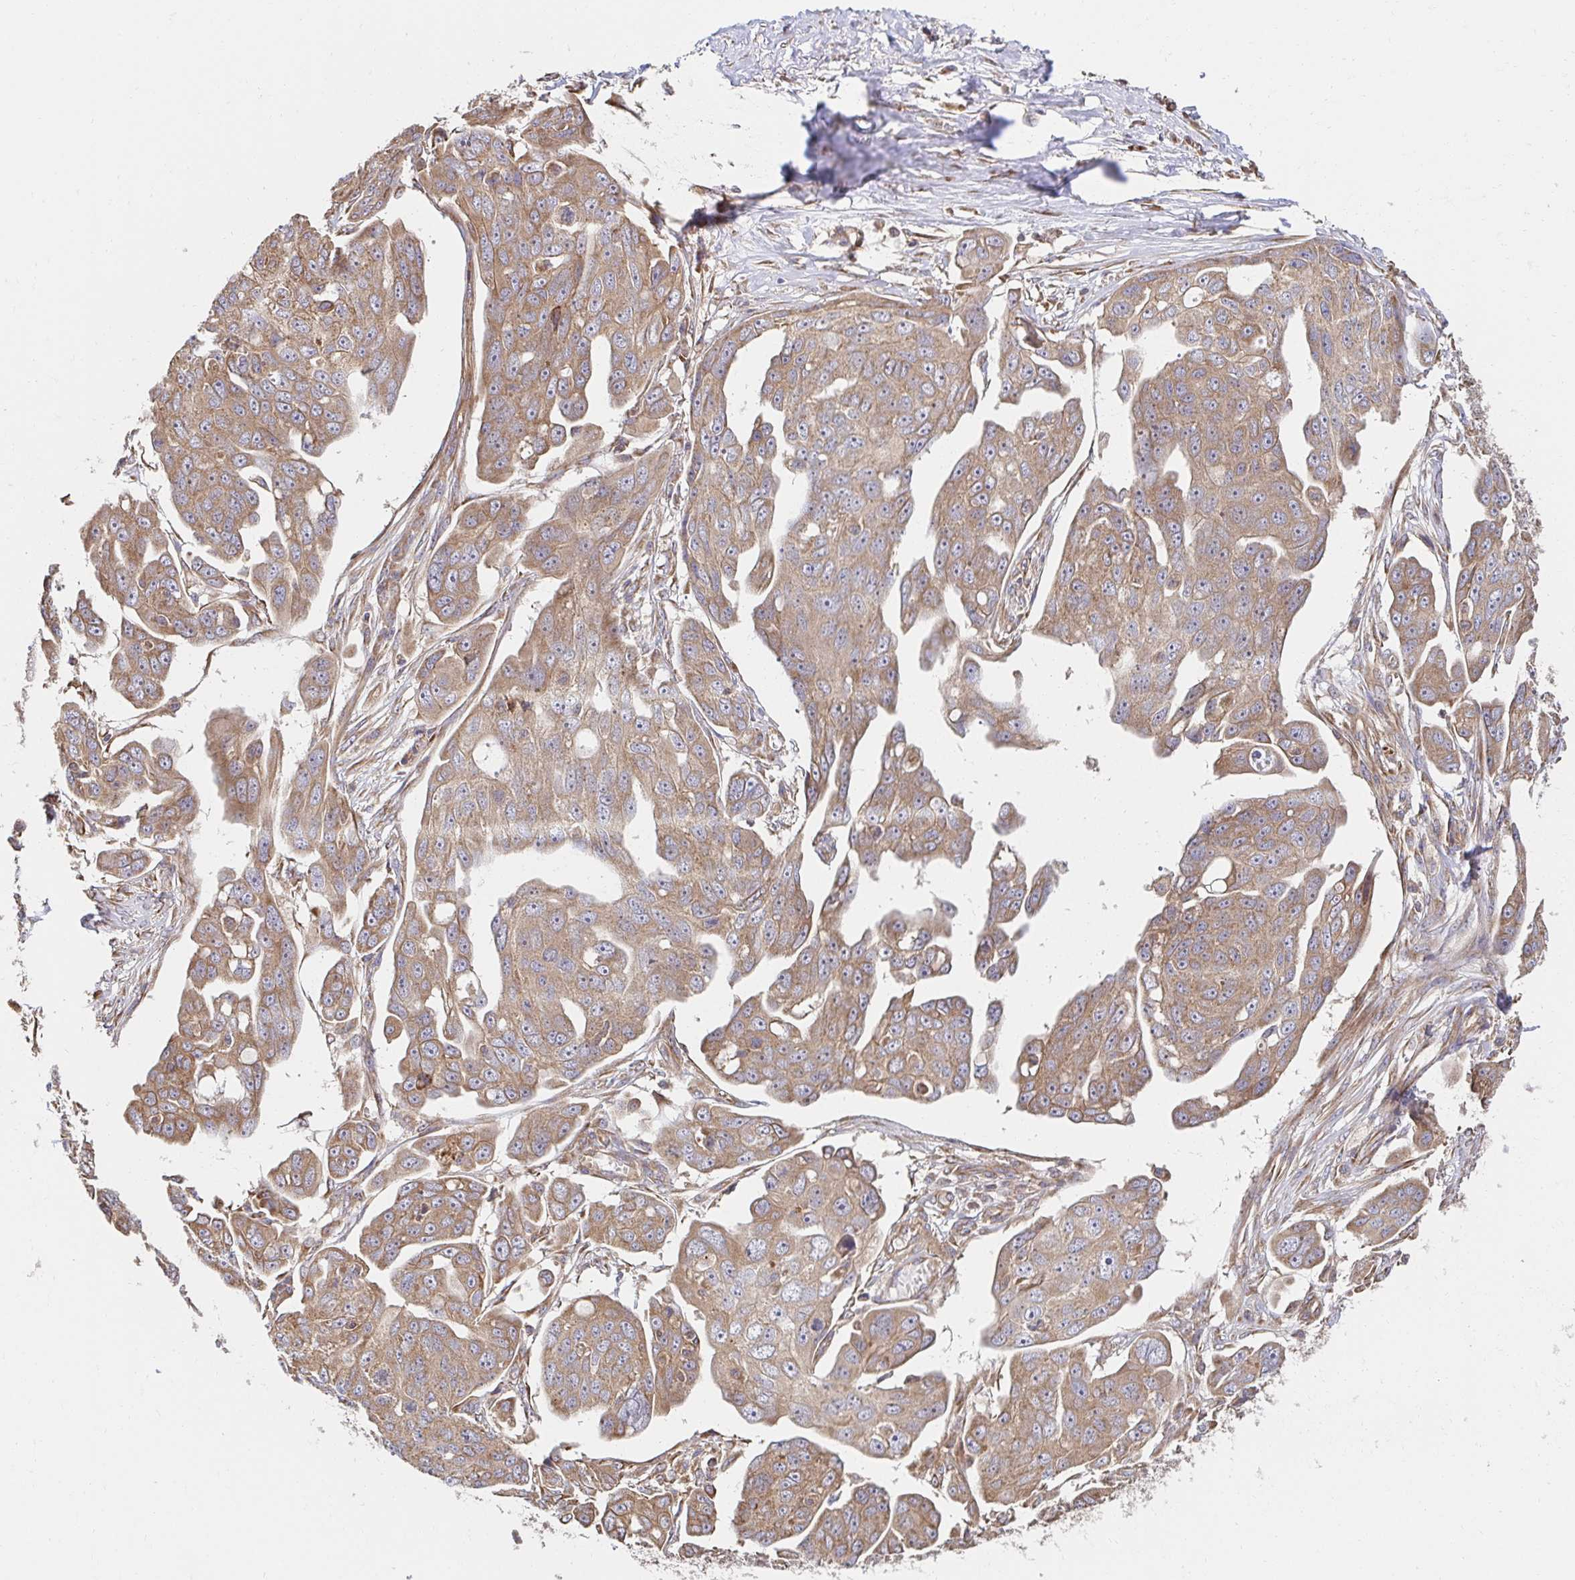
{"staining": {"intensity": "moderate", "quantity": ">75%", "location": "cytoplasmic/membranous"}, "tissue": "ovarian cancer", "cell_type": "Tumor cells", "image_type": "cancer", "snomed": [{"axis": "morphology", "description": "Carcinoma, endometroid"}, {"axis": "topography", "description": "Ovary"}], "caption": "Ovarian cancer was stained to show a protein in brown. There is medium levels of moderate cytoplasmic/membranous staining in about >75% of tumor cells. The staining was performed using DAB (3,3'-diaminobenzidine), with brown indicating positive protein expression. Nuclei are stained blue with hematoxylin.", "gene": "APBB1", "patient": {"sex": "female", "age": 70}}